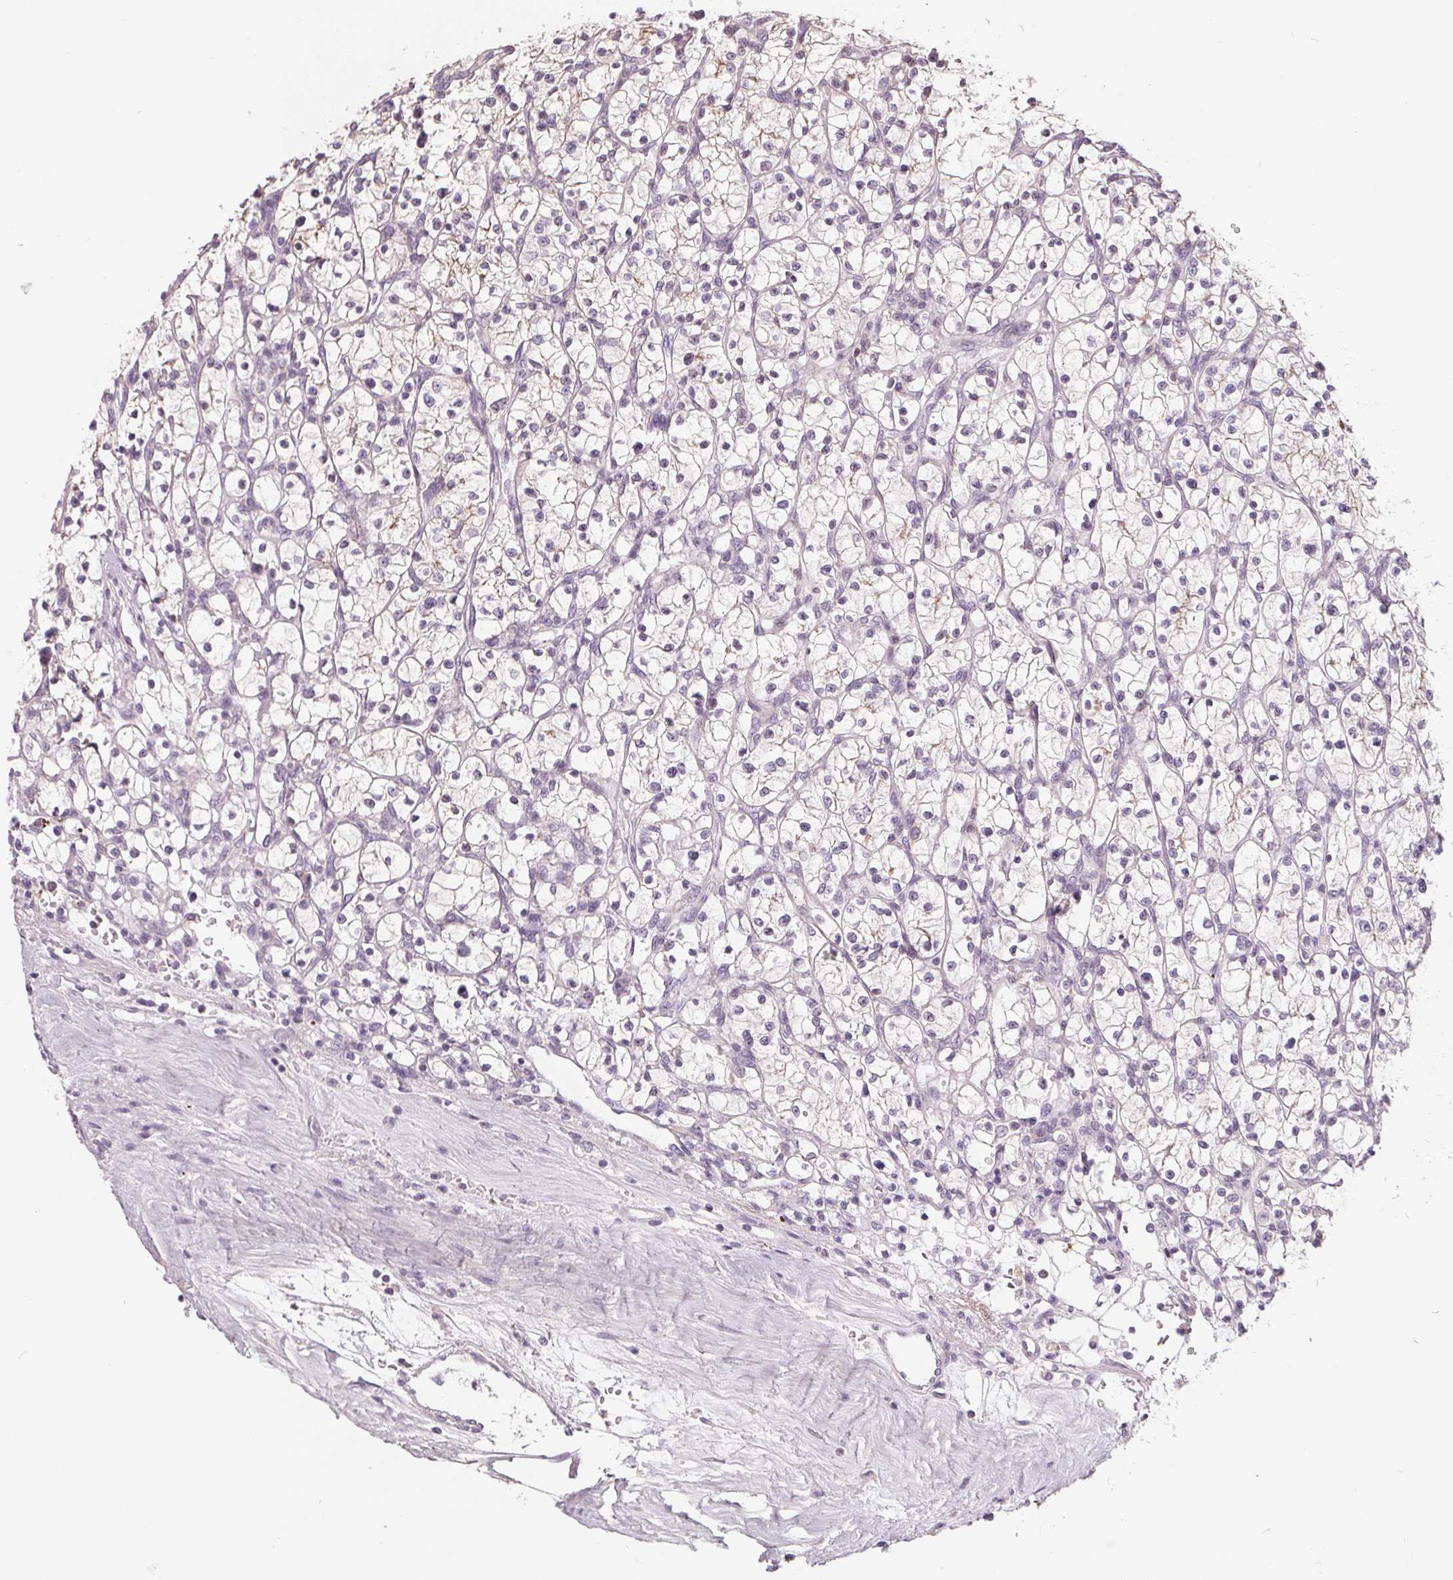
{"staining": {"intensity": "negative", "quantity": "none", "location": "none"}, "tissue": "renal cancer", "cell_type": "Tumor cells", "image_type": "cancer", "snomed": [{"axis": "morphology", "description": "Adenocarcinoma, NOS"}, {"axis": "topography", "description": "Kidney"}], "caption": "Micrograph shows no protein expression in tumor cells of renal cancer tissue. Brightfield microscopy of immunohistochemistry (IHC) stained with DAB (3,3'-diaminobenzidine) (brown) and hematoxylin (blue), captured at high magnification.", "gene": "VTCN1", "patient": {"sex": "female", "age": 64}}